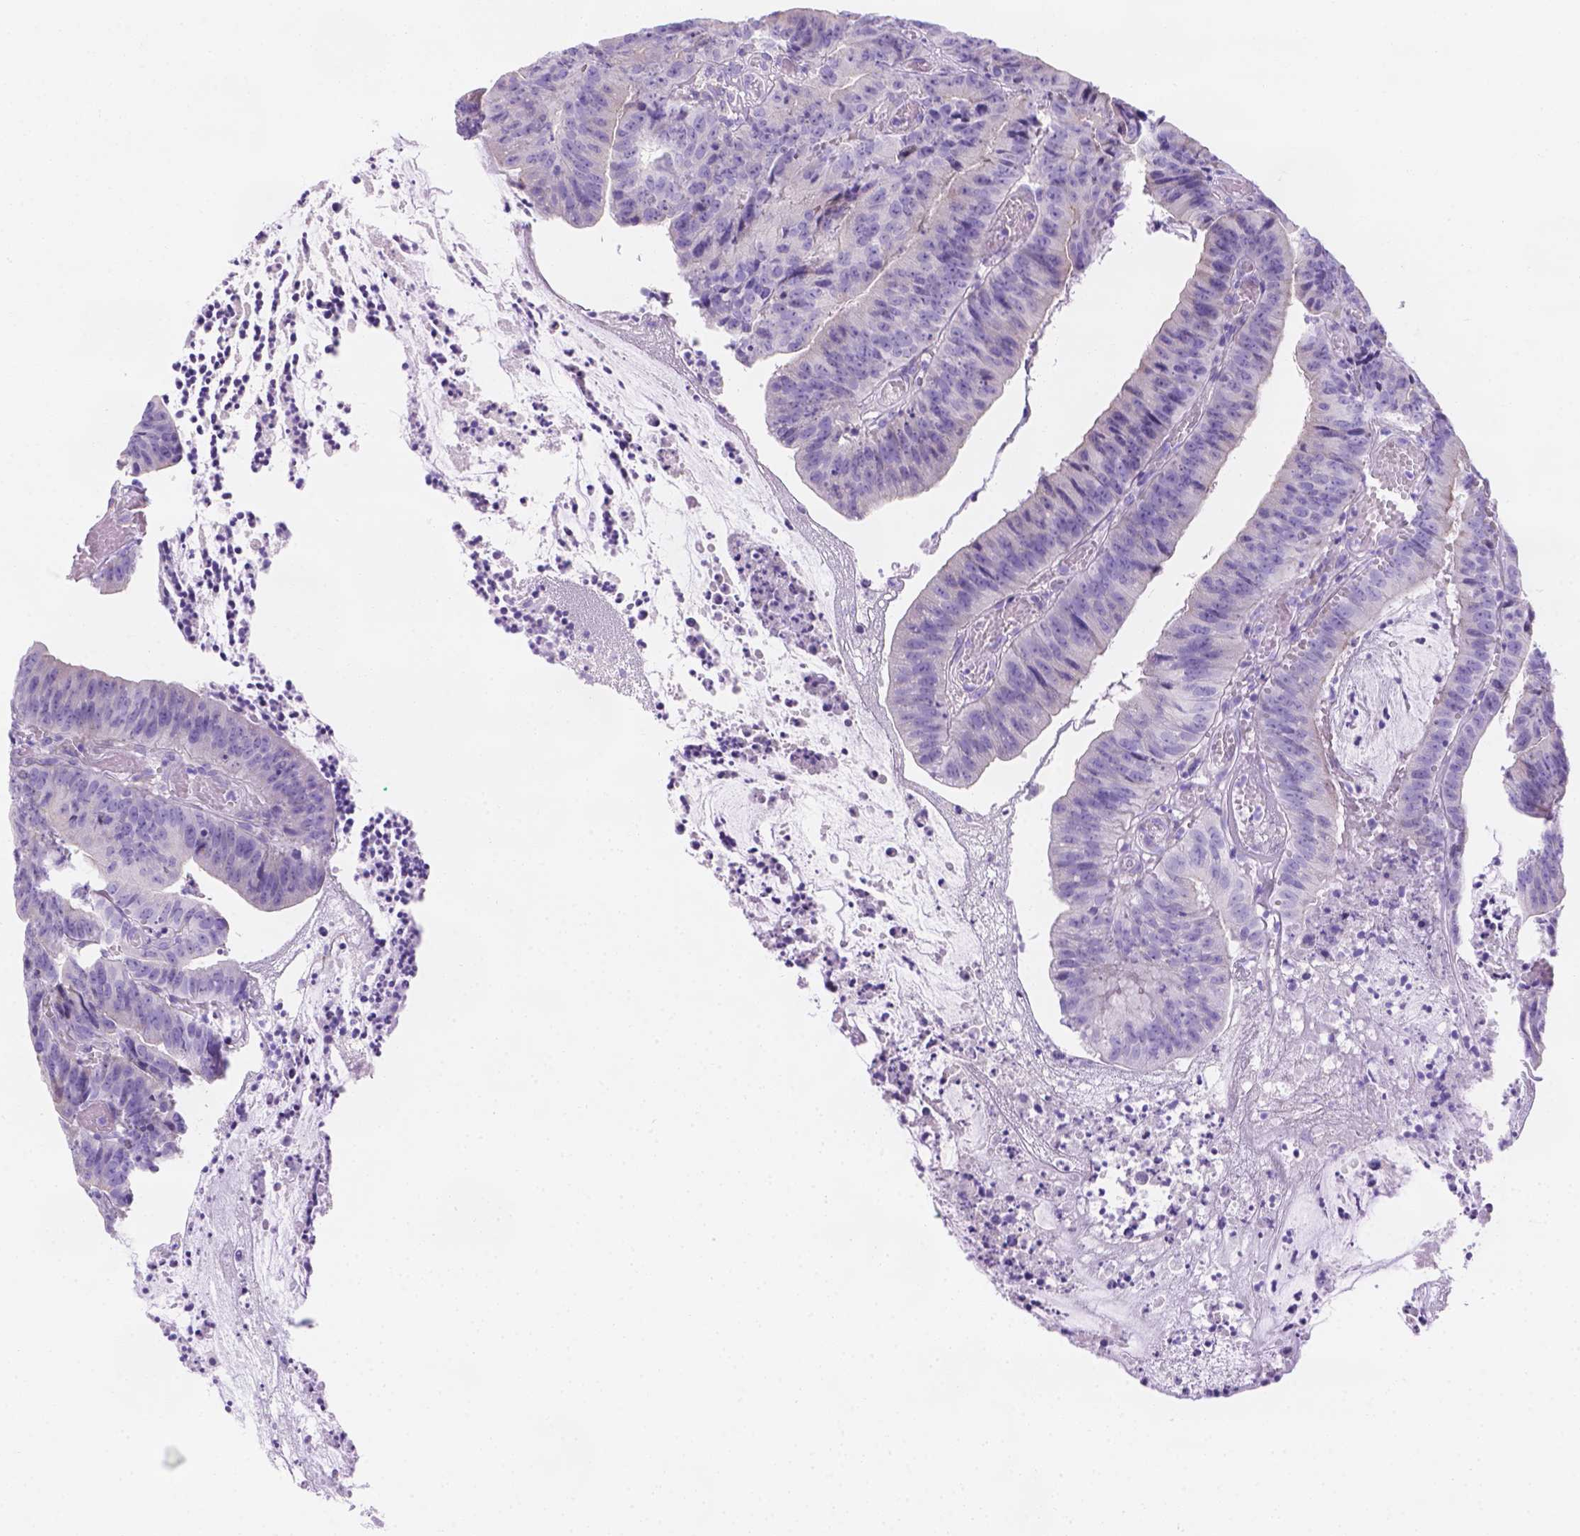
{"staining": {"intensity": "negative", "quantity": "none", "location": "none"}, "tissue": "colorectal cancer", "cell_type": "Tumor cells", "image_type": "cancer", "snomed": [{"axis": "morphology", "description": "Adenocarcinoma, NOS"}, {"axis": "topography", "description": "Colon"}], "caption": "There is no significant staining in tumor cells of colorectal adenocarcinoma. (Stains: DAB immunohistochemistry (IHC) with hematoxylin counter stain, Microscopy: brightfield microscopy at high magnification).", "gene": "MLN", "patient": {"sex": "female", "age": 78}}